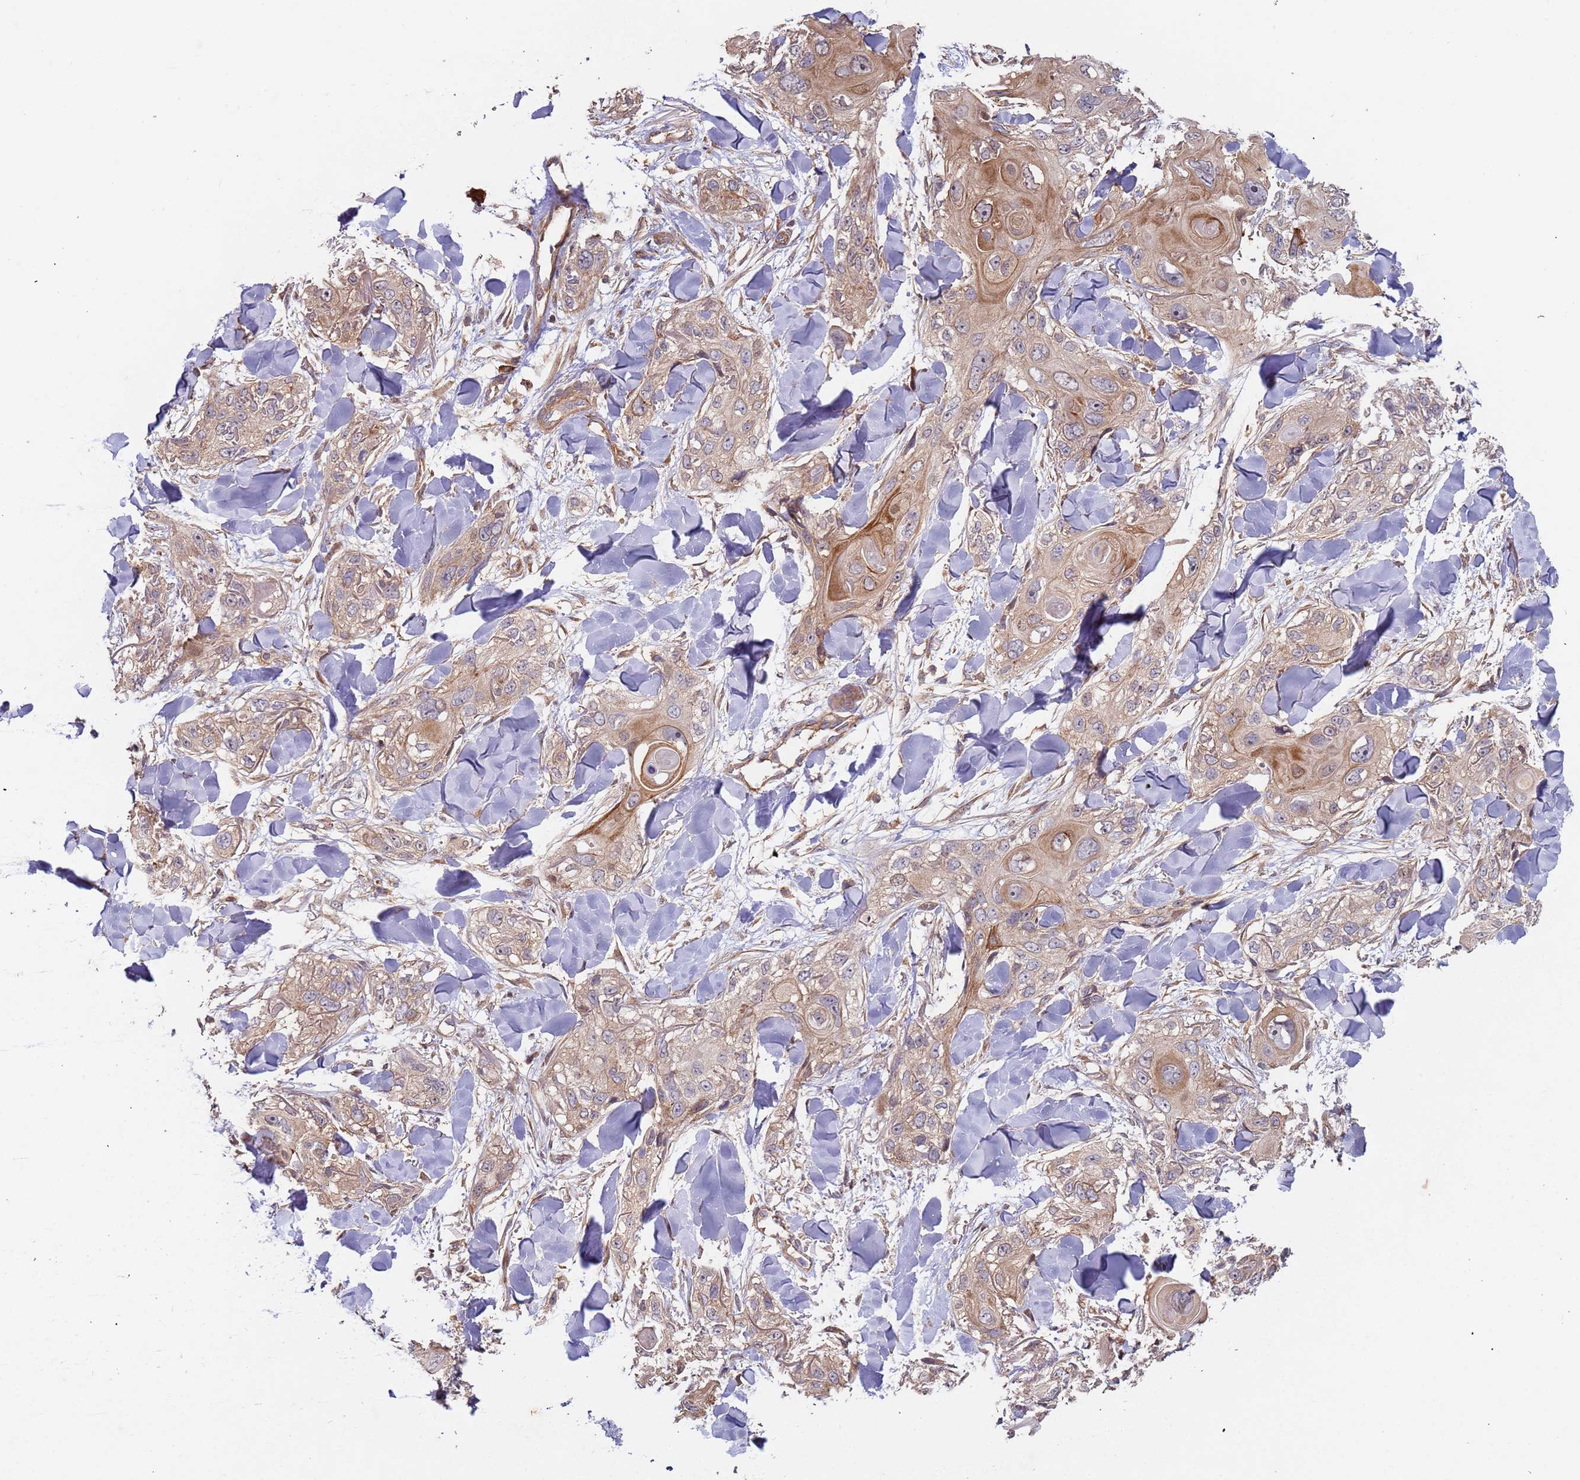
{"staining": {"intensity": "moderate", "quantity": ">75%", "location": "cytoplasmic/membranous"}, "tissue": "skin cancer", "cell_type": "Tumor cells", "image_type": "cancer", "snomed": [{"axis": "morphology", "description": "Normal tissue, NOS"}, {"axis": "morphology", "description": "Squamous cell carcinoma, NOS"}, {"axis": "topography", "description": "Skin"}], "caption": "IHC staining of skin squamous cell carcinoma, which shows medium levels of moderate cytoplasmic/membranous staining in approximately >75% of tumor cells indicating moderate cytoplasmic/membranous protein expression. The staining was performed using DAB (3,3'-diaminobenzidine) (brown) for protein detection and nuclei were counterstained in hematoxylin (blue).", "gene": "KANSL1L", "patient": {"sex": "male", "age": 72}}